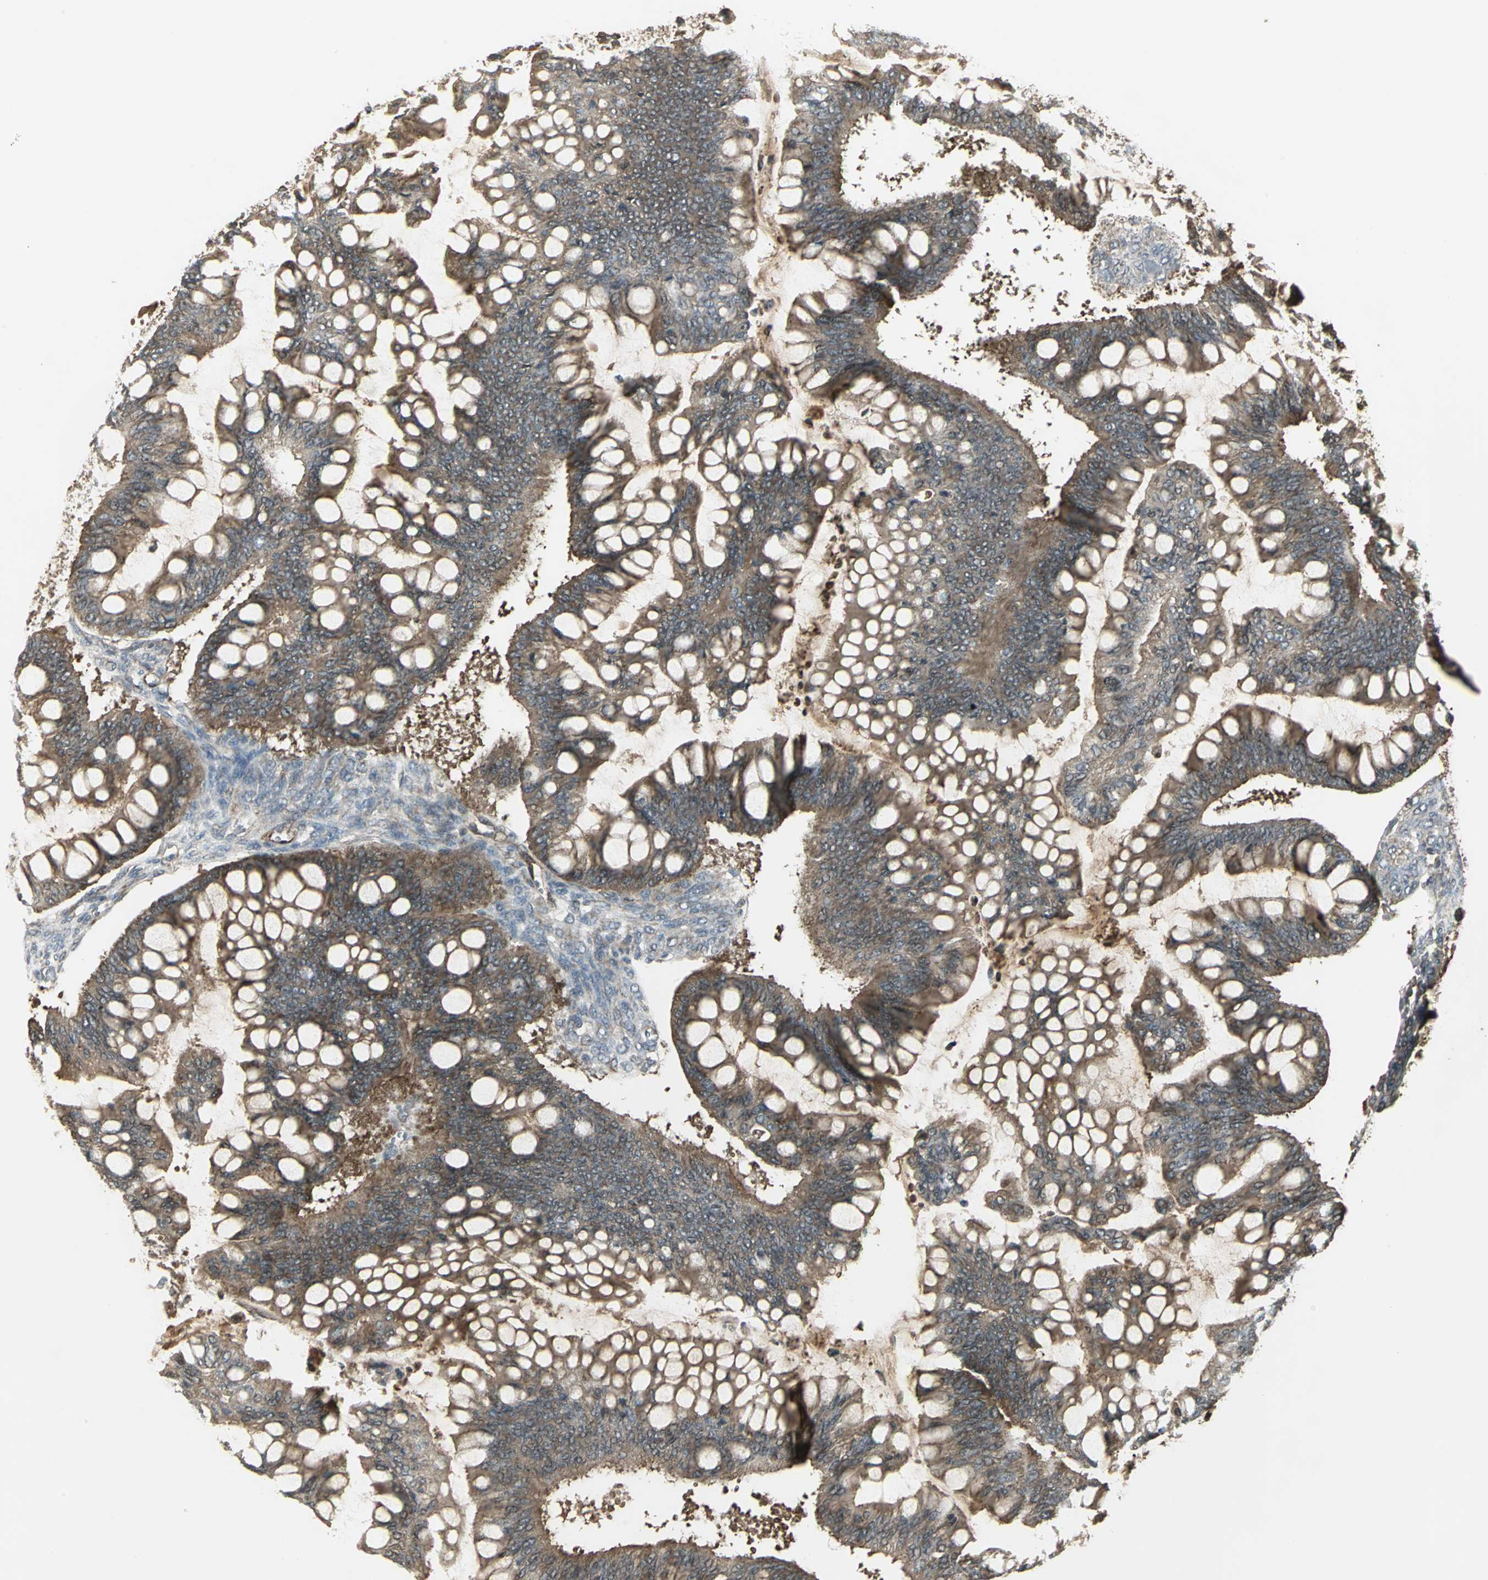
{"staining": {"intensity": "moderate", "quantity": ">75%", "location": "cytoplasmic/membranous"}, "tissue": "ovarian cancer", "cell_type": "Tumor cells", "image_type": "cancer", "snomed": [{"axis": "morphology", "description": "Cystadenocarcinoma, mucinous, NOS"}, {"axis": "topography", "description": "Ovary"}], "caption": "There is medium levels of moderate cytoplasmic/membranous expression in tumor cells of ovarian cancer, as demonstrated by immunohistochemical staining (brown color).", "gene": "PRXL2B", "patient": {"sex": "female", "age": 73}}